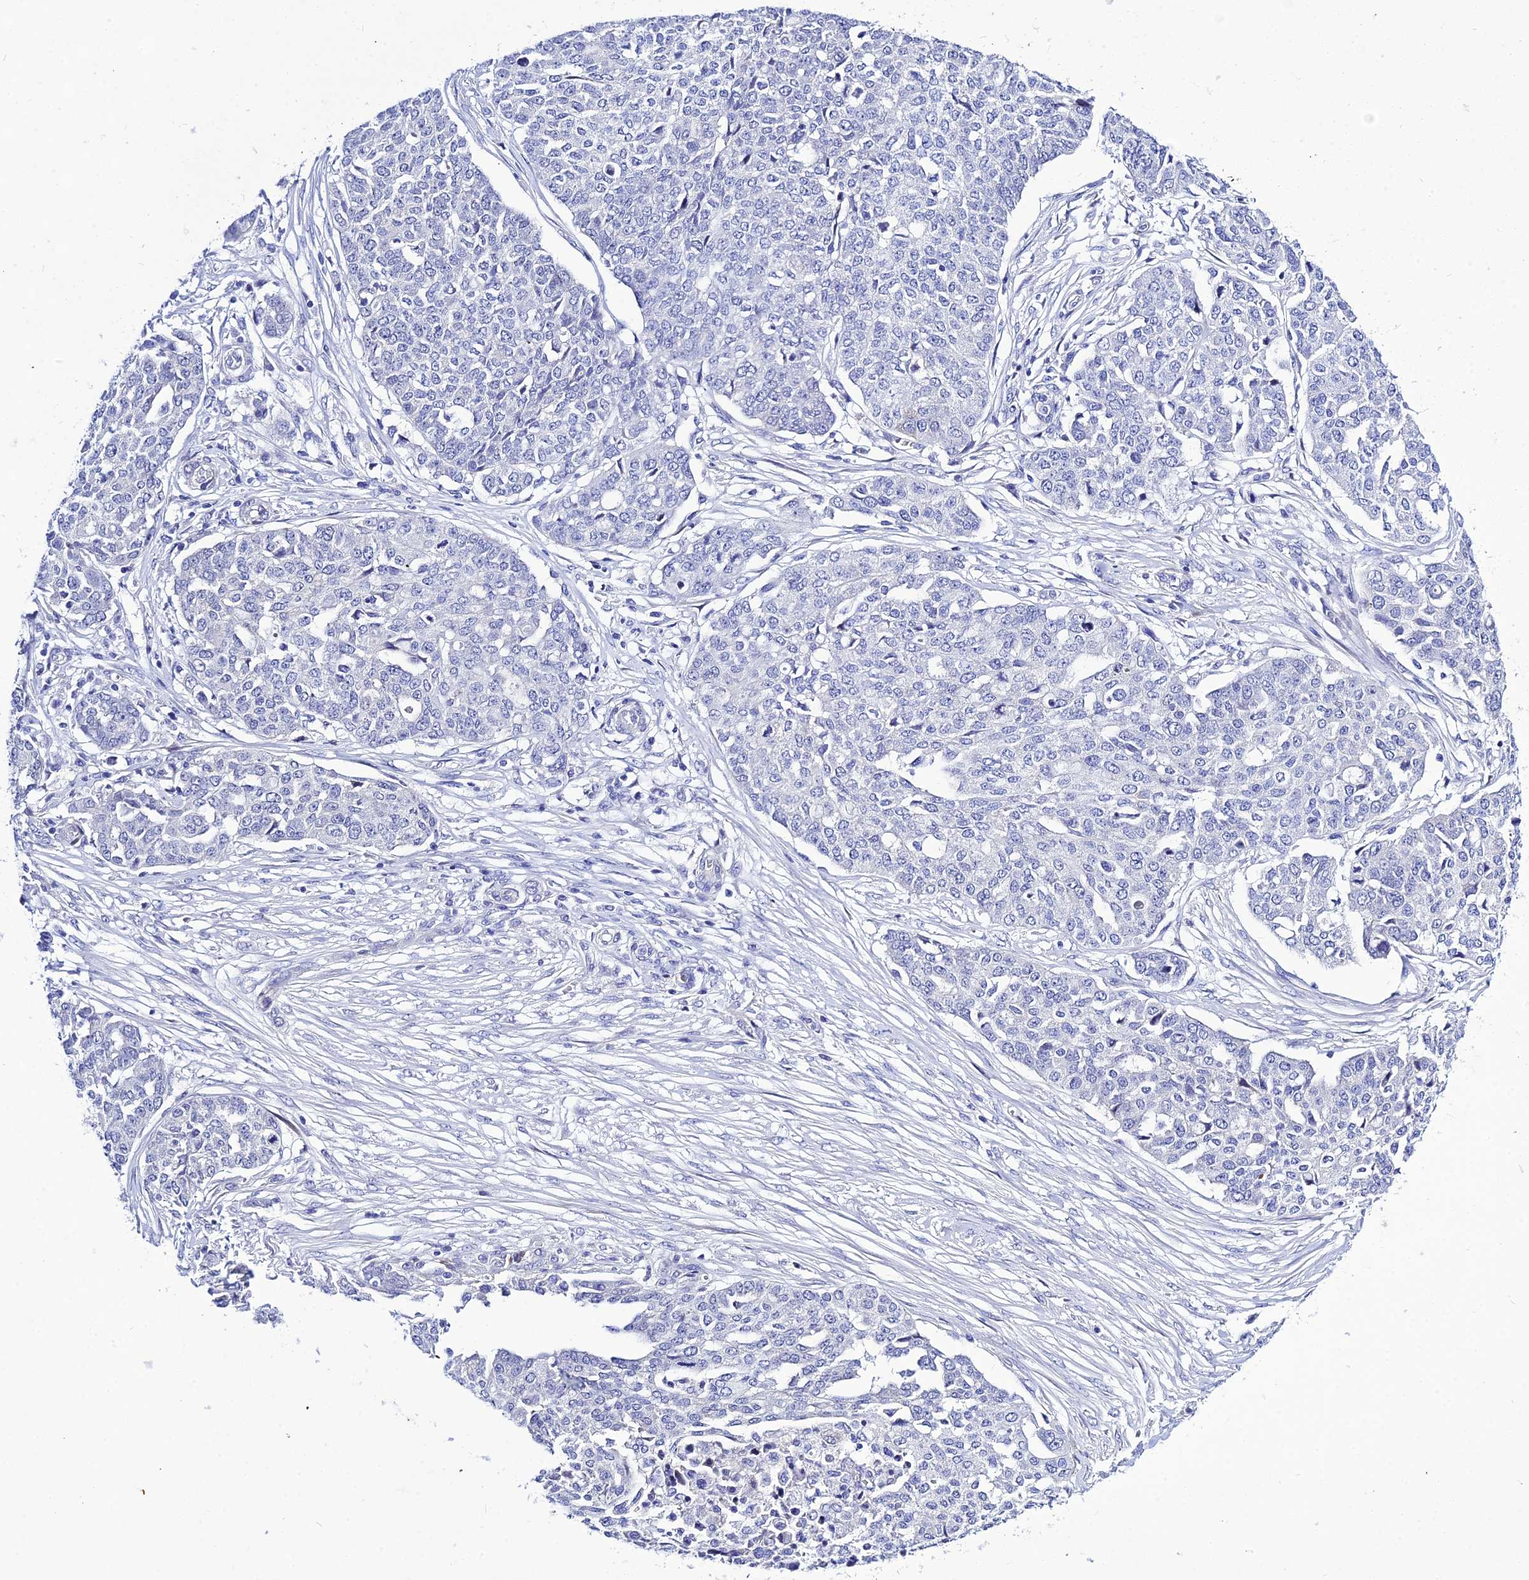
{"staining": {"intensity": "negative", "quantity": "none", "location": "none"}, "tissue": "ovarian cancer", "cell_type": "Tumor cells", "image_type": "cancer", "snomed": [{"axis": "morphology", "description": "Cystadenocarcinoma, serous, NOS"}, {"axis": "topography", "description": "Soft tissue"}, {"axis": "topography", "description": "Ovary"}], "caption": "Immunohistochemistry image of neoplastic tissue: human ovarian serous cystadenocarcinoma stained with DAB (3,3'-diaminobenzidine) demonstrates no significant protein staining in tumor cells. (Brightfield microscopy of DAB (3,3'-diaminobenzidine) immunohistochemistry at high magnification).", "gene": "DEFB107A", "patient": {"sex": "female", "age": 57}}